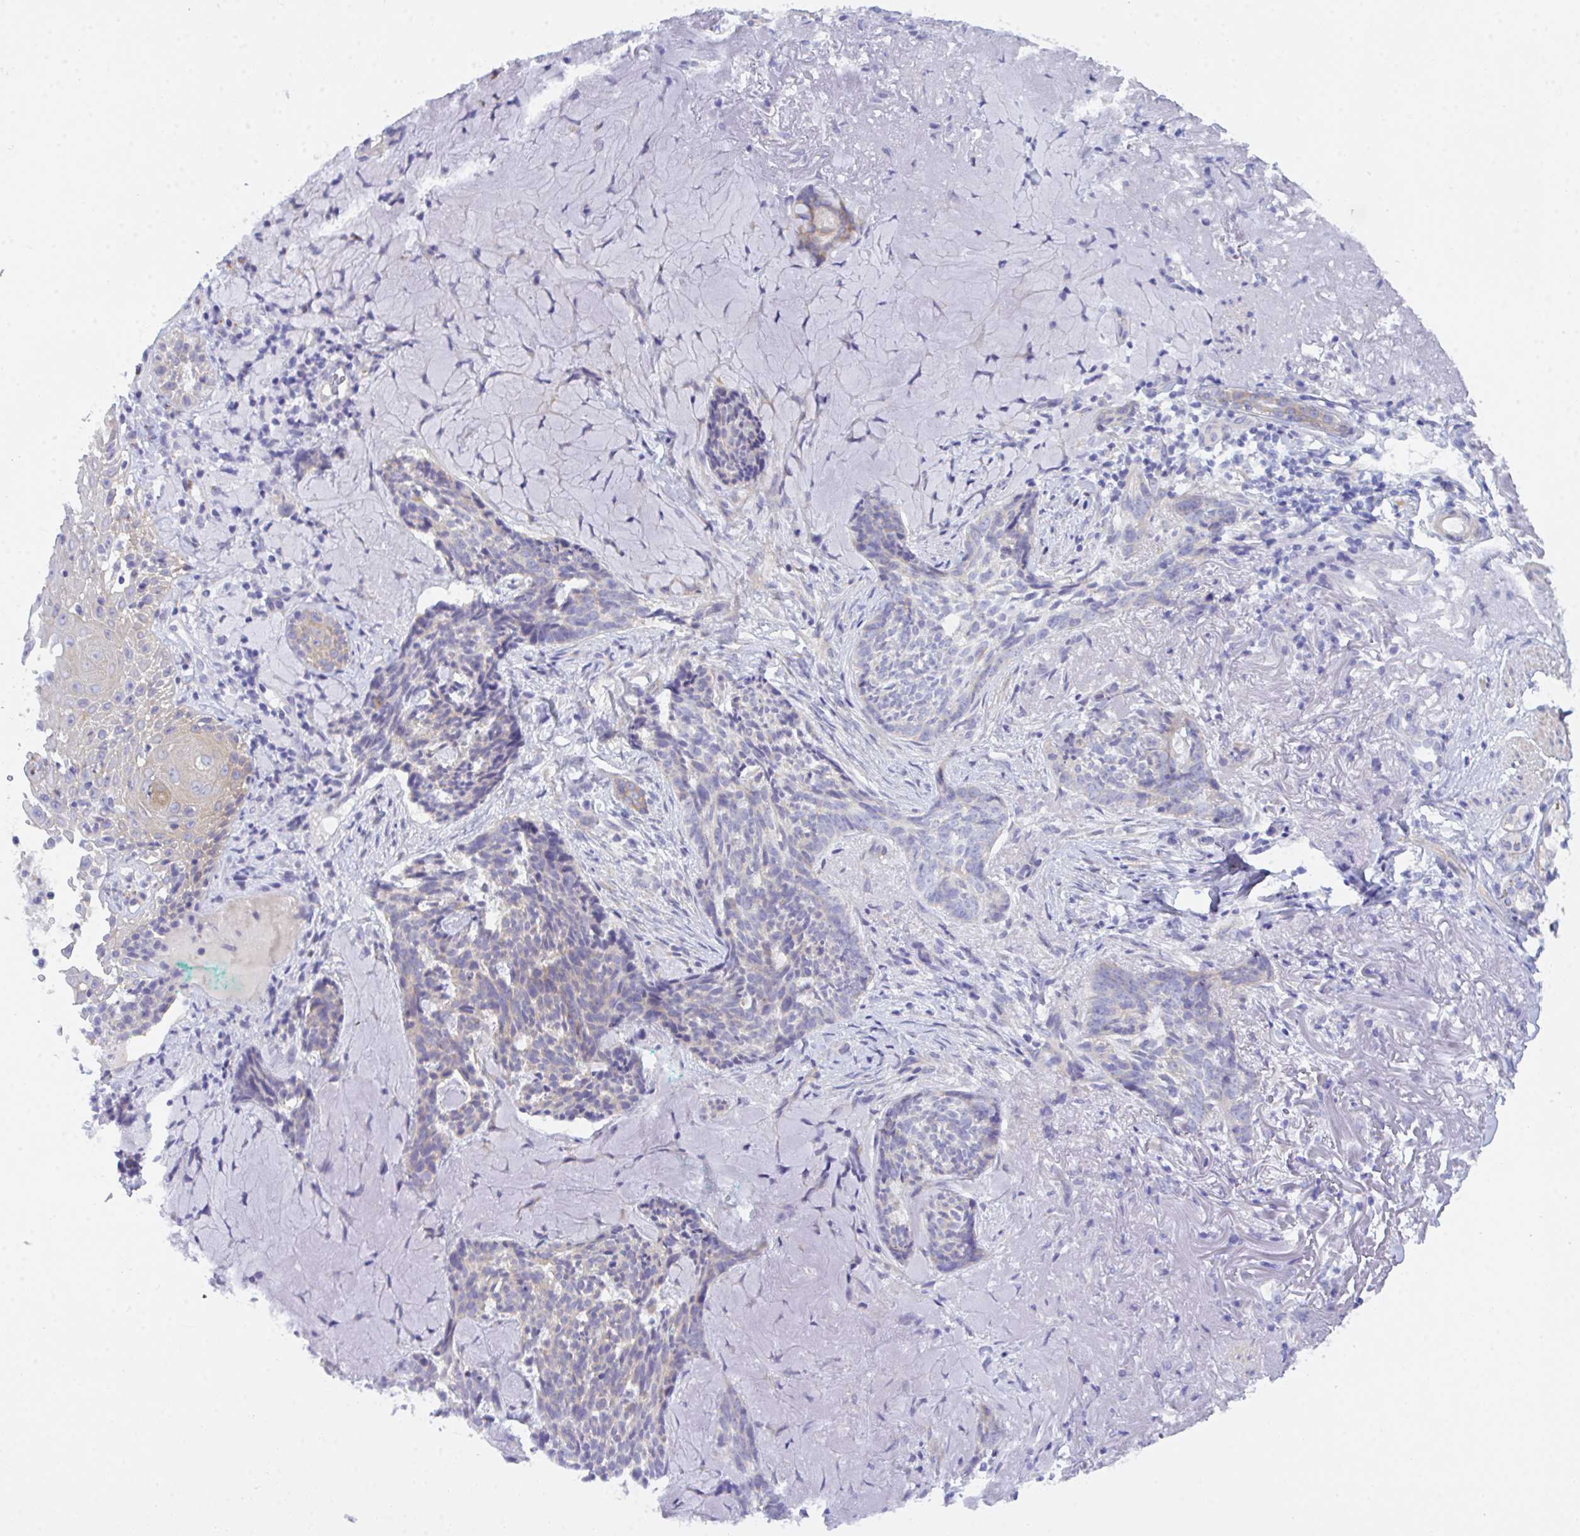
{"staining": {"intensity": "weak", "quantity": "<25%", "location": "cytoplasmic/membranous"}, "tissue": "skin cancer", "cell_type": "Tumor cells", "image_type": "cancer", "snomed": [{"axis": "morphology", "description": "Basal cell carcinoma"}, {"axis": "topography", "description": "Skin"}, {"axis": "topography", "description": "Skin of face"}], "caption": "DAB immunohistochemical staining of human basal cell carcinoma (skin) demonstrates no significant expression in tumor cells. The staining is performed using DAB (3,3'-diaminobenzidine) brown chromogen with nuclei counter-stained in using hematoxylin.", "gene": "CEP170B", "patient": {"sex": "female", "age": 95}}